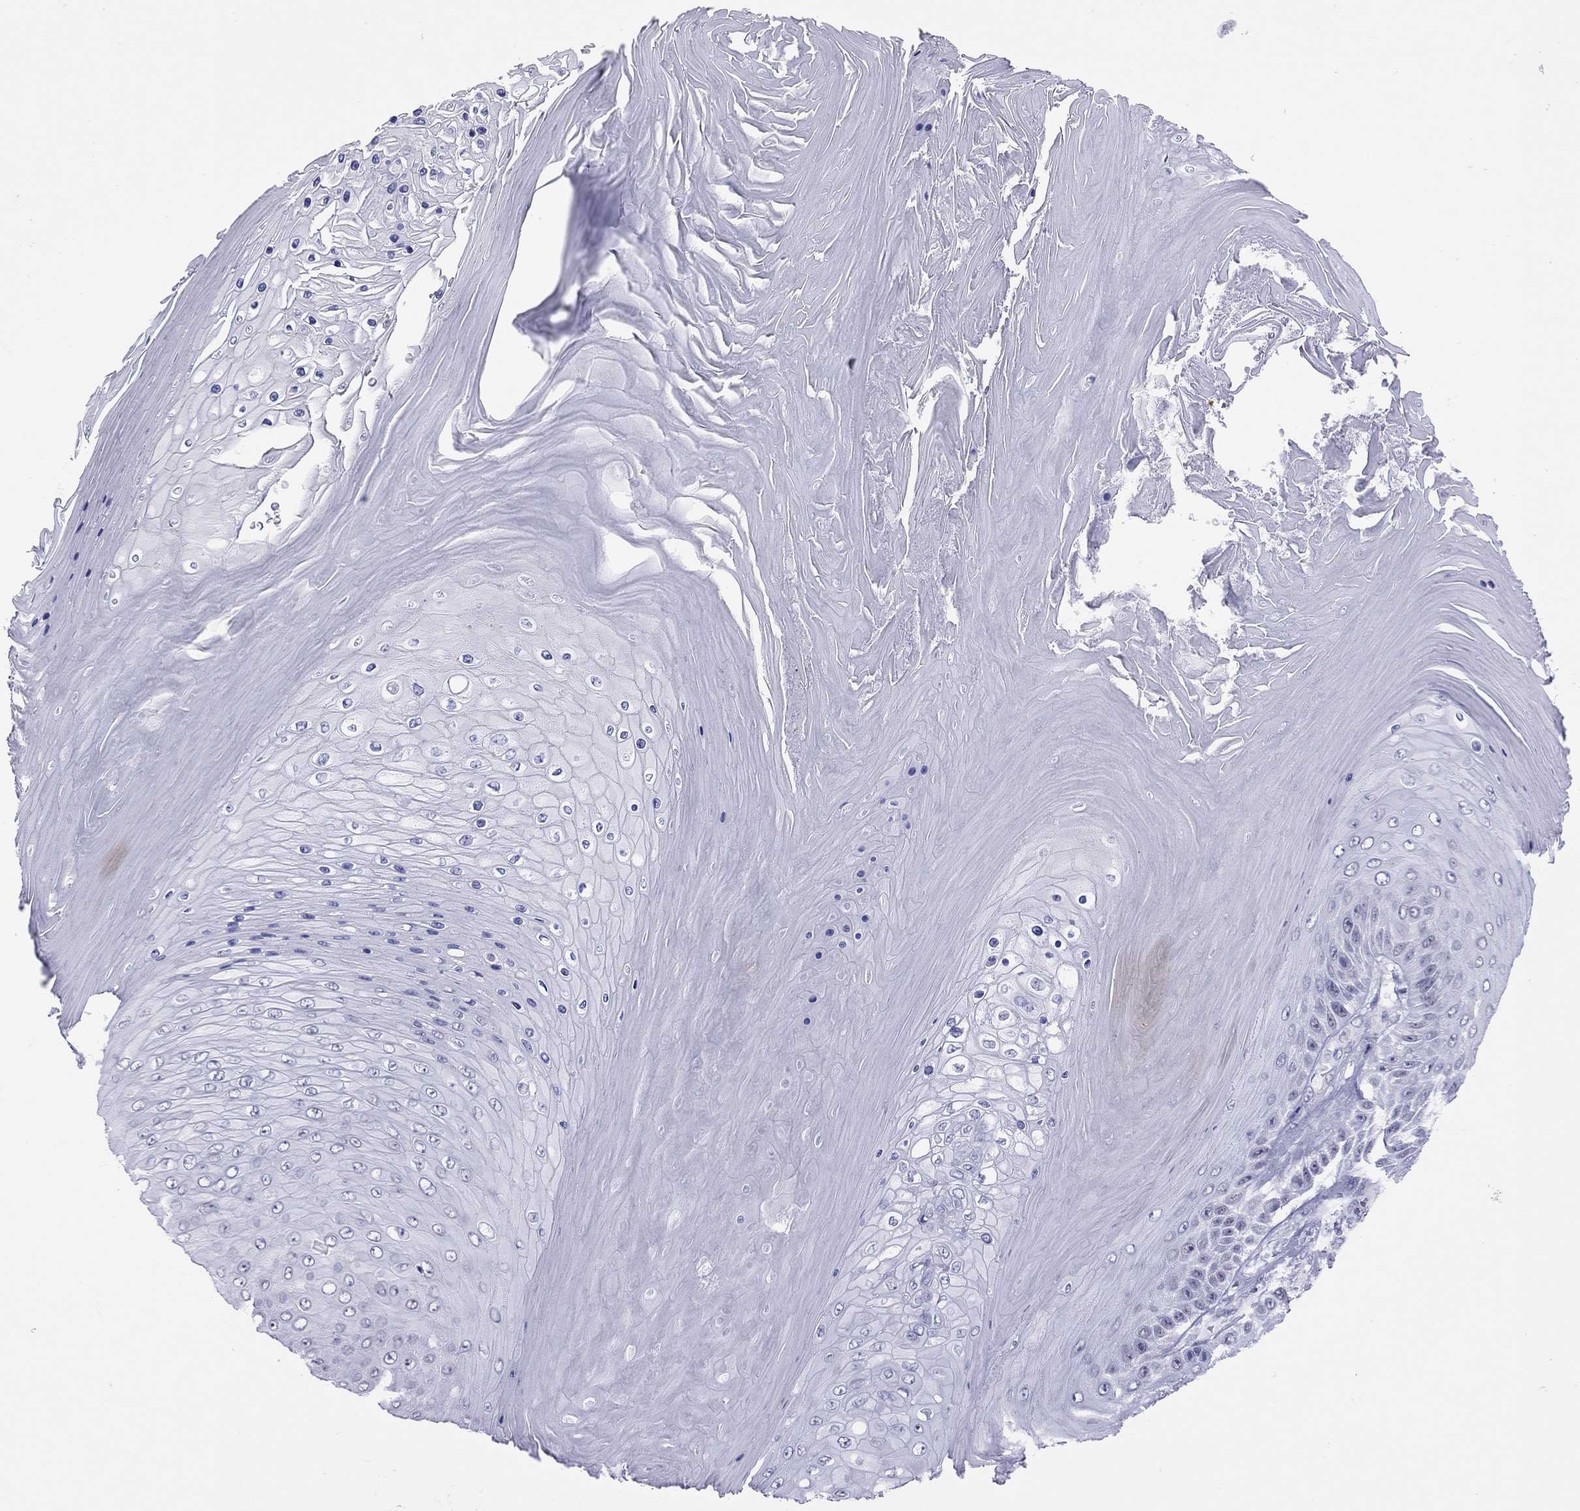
{"staining": {"intensity": "negative", "quantity": "none", "location": "none"}, "tissue": "skin cancer", "cell_type": "Tumor cells", "image_type": "cancer", "snomed": [{"axis": "morphology", "description": "Squamous cell carcinoma, NOS"}, {"axis": "topography", "description": "Skin"}], "caption": "This is an immunohistochemistry (IHC) image of skin cancer (squamous cell carcinoma). There is no staining in tumor cells.", "gene": "JHY", "patient": {"sex": "male", "age": 62}}